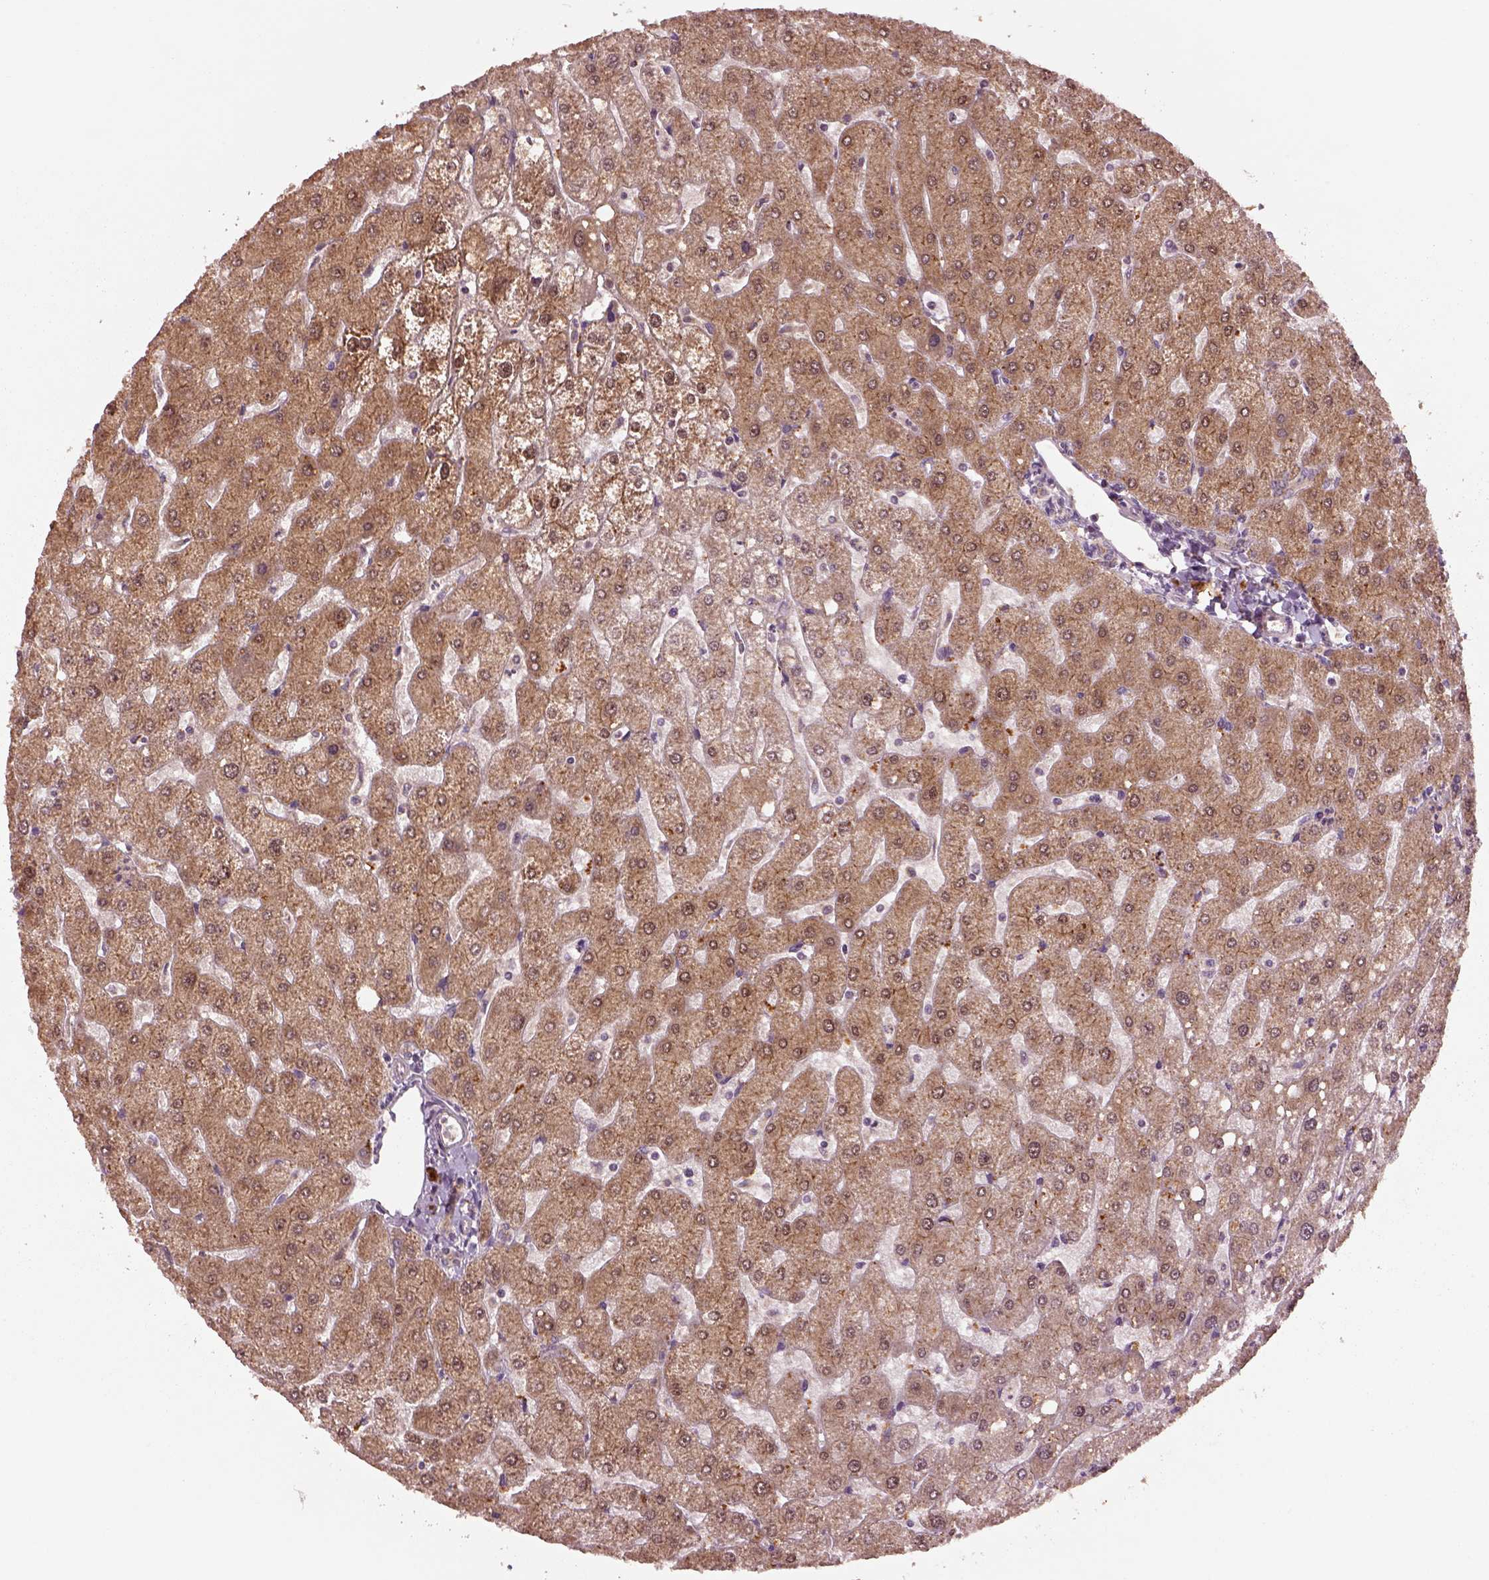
{"staining": {"intensity": "moderate", "quantity": ">75%", "location": "cytoplasmic/membranous"}, "tissue": "liver", "cell_type": "Hepatocytes", "image_type": "normal", "snomed": [{"axis": "morphology", "description": "Normal tissue, NOS"}, {"axis": "topography", "description": "Liver"}], "caption": "About >75% of hepatocytes in unremarkable human liver show moderate cytoplasmic/membranous protein staining as visualized by brown immunohistochemical staining.", "gene": "MTHFS", "patient": {"sex": "male", "age": 67}}